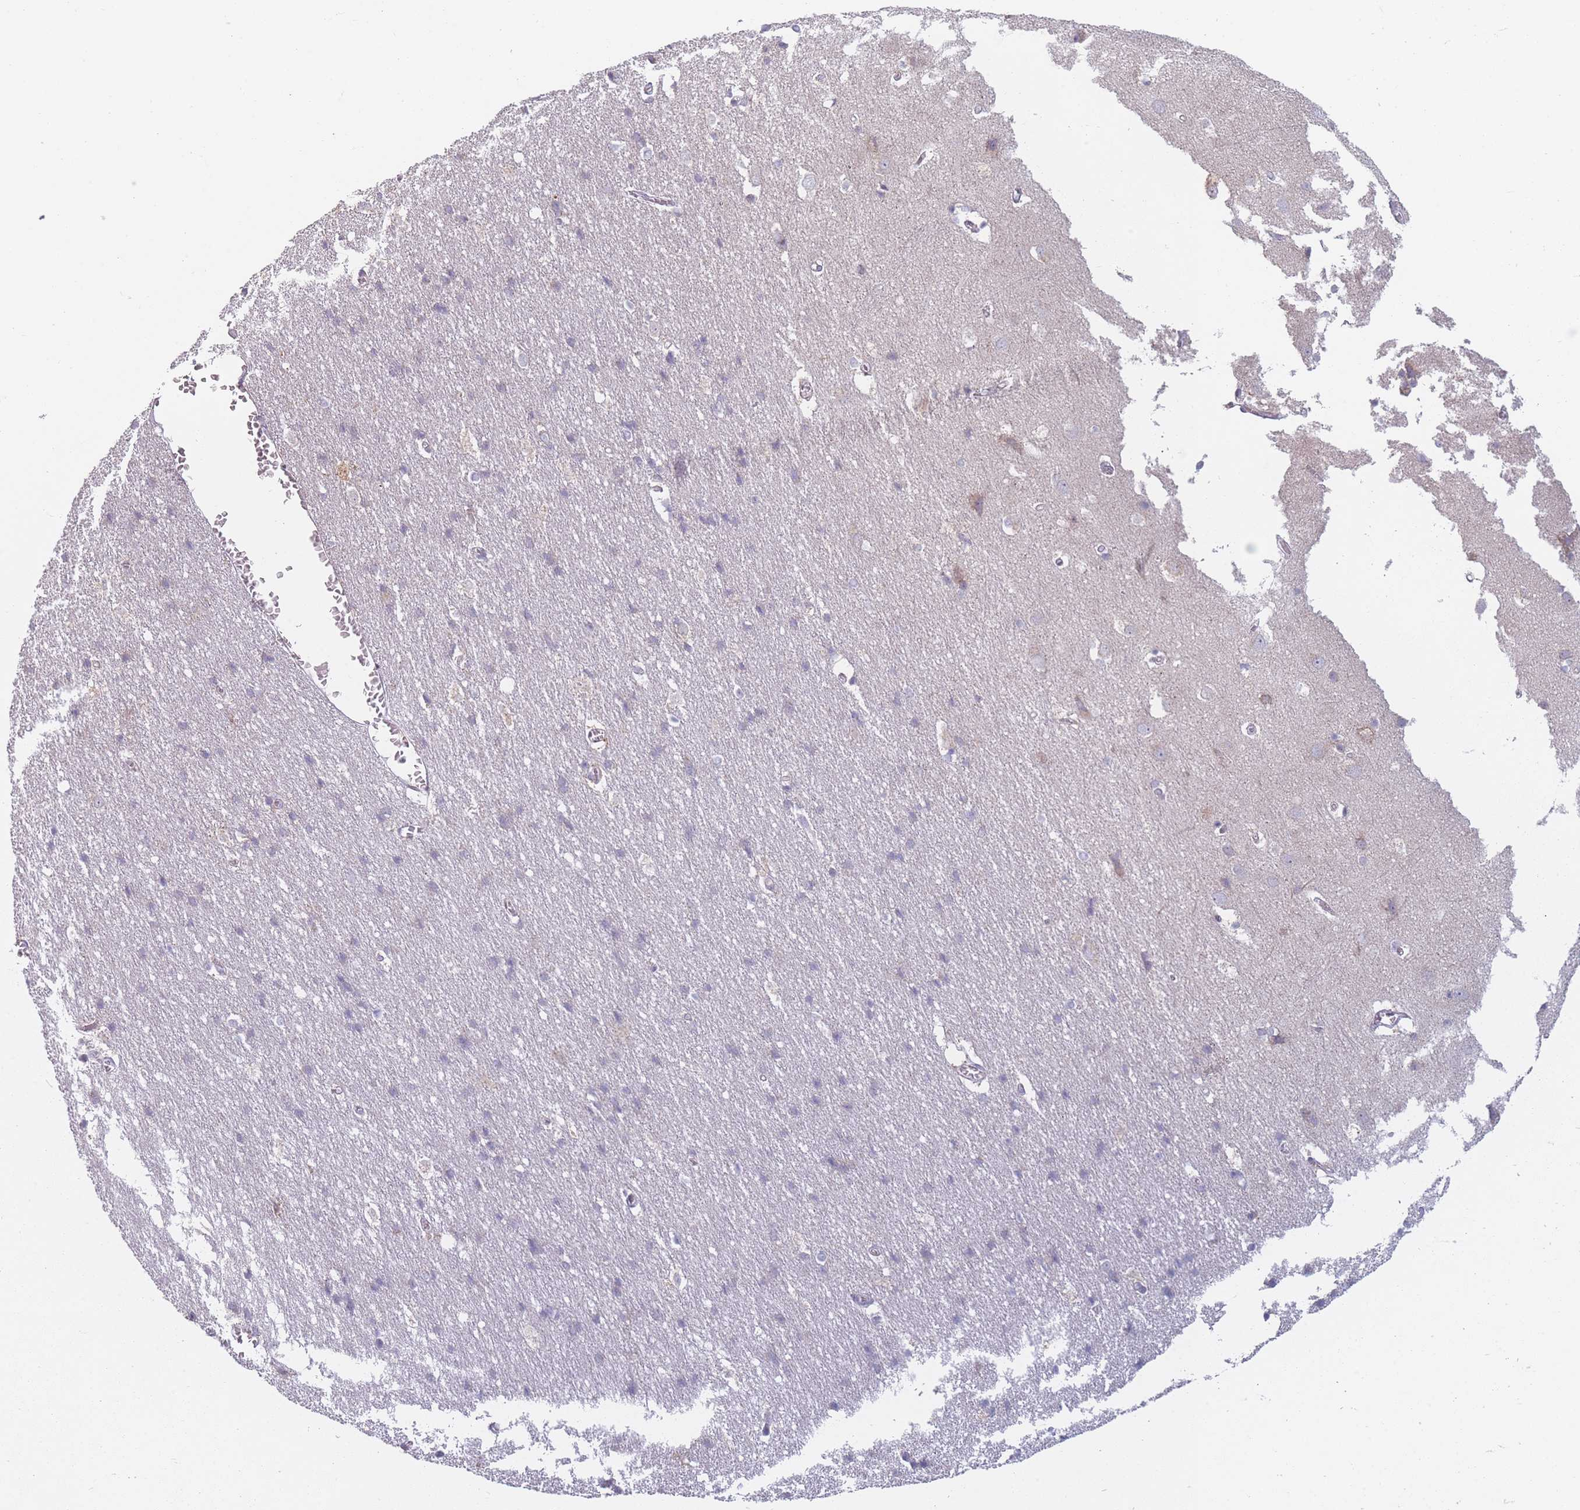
{"staining": {"intensity": "weak", "quantity": "25%-75%", "location": "cytoplasmic/membranous"}, "tissue": "cerebral cortex", "cell_type": "Endothelial cells", "image_type": "normal", "snomed": [{"axis": "morphology", "description": "Normal tissue, NOS"}, {"axis": "topography", "description": "Cerebral cortex"}], "caption": "A histopathology image of cerebral cortex stained for a protein exhibits weak cytoplasmic/membranous brown staining in endothelial cells.", "gene": "PEX11B", "patient": {"sex": "male", "age": 54}}